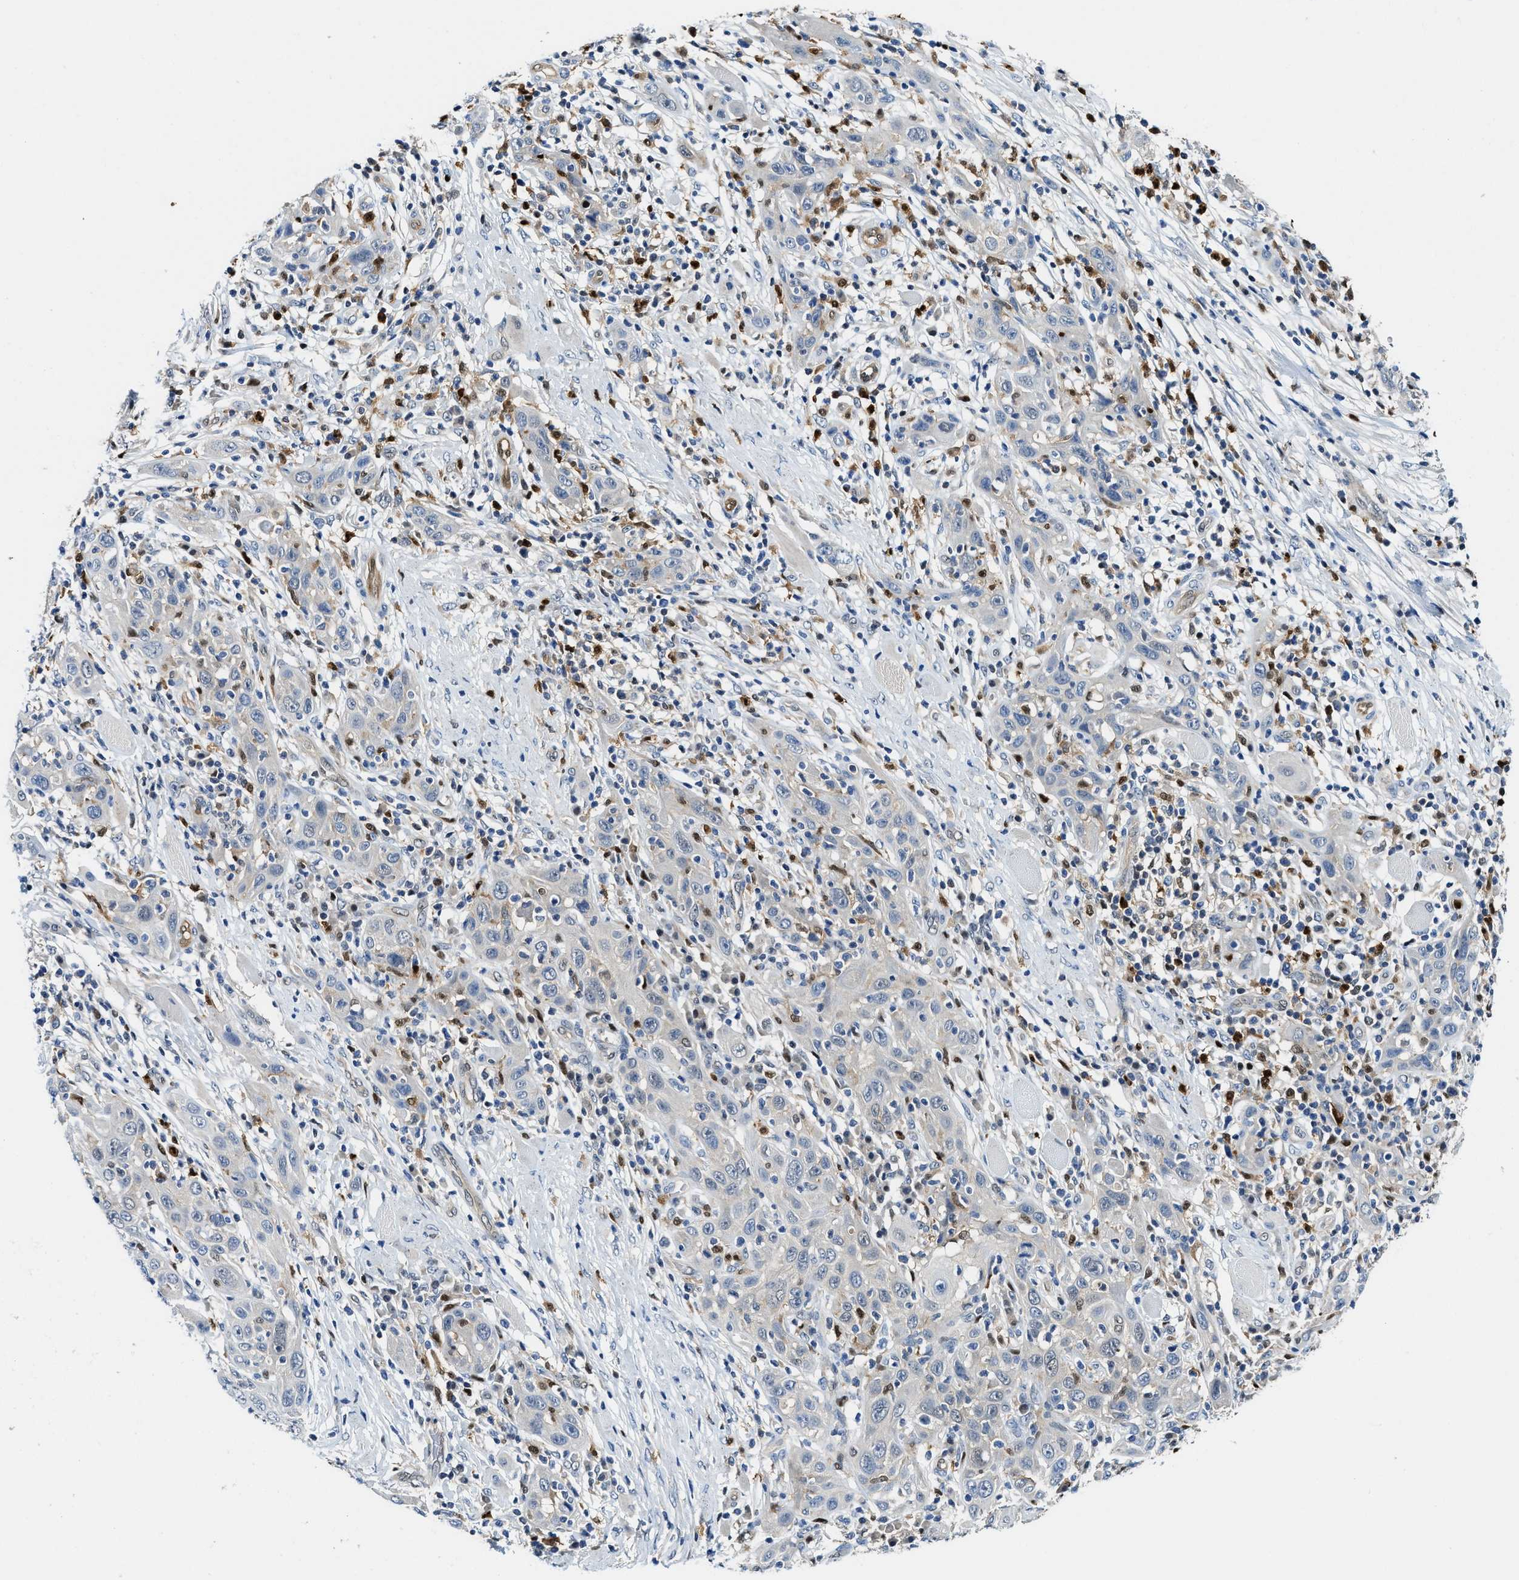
{"staining": {"intensity": "negative", "quantity": "none", "location": "none"}, "tissue": "skin cancer", "cell_type": "Tumor cells", "image_type": "cancer", "snomed": [{"axis": "morphology", "description": "Squamous cell carcinoma, NOS"}, {"axis": "topography", "description": "Skin"}], "caption": "Human skin cancer (squamous cell carcinoma) stained for a protein using IHC displays no positivity in tumor cells.", "gene": "LTA4H", "patient": {"sex": "female", "age": 88}}